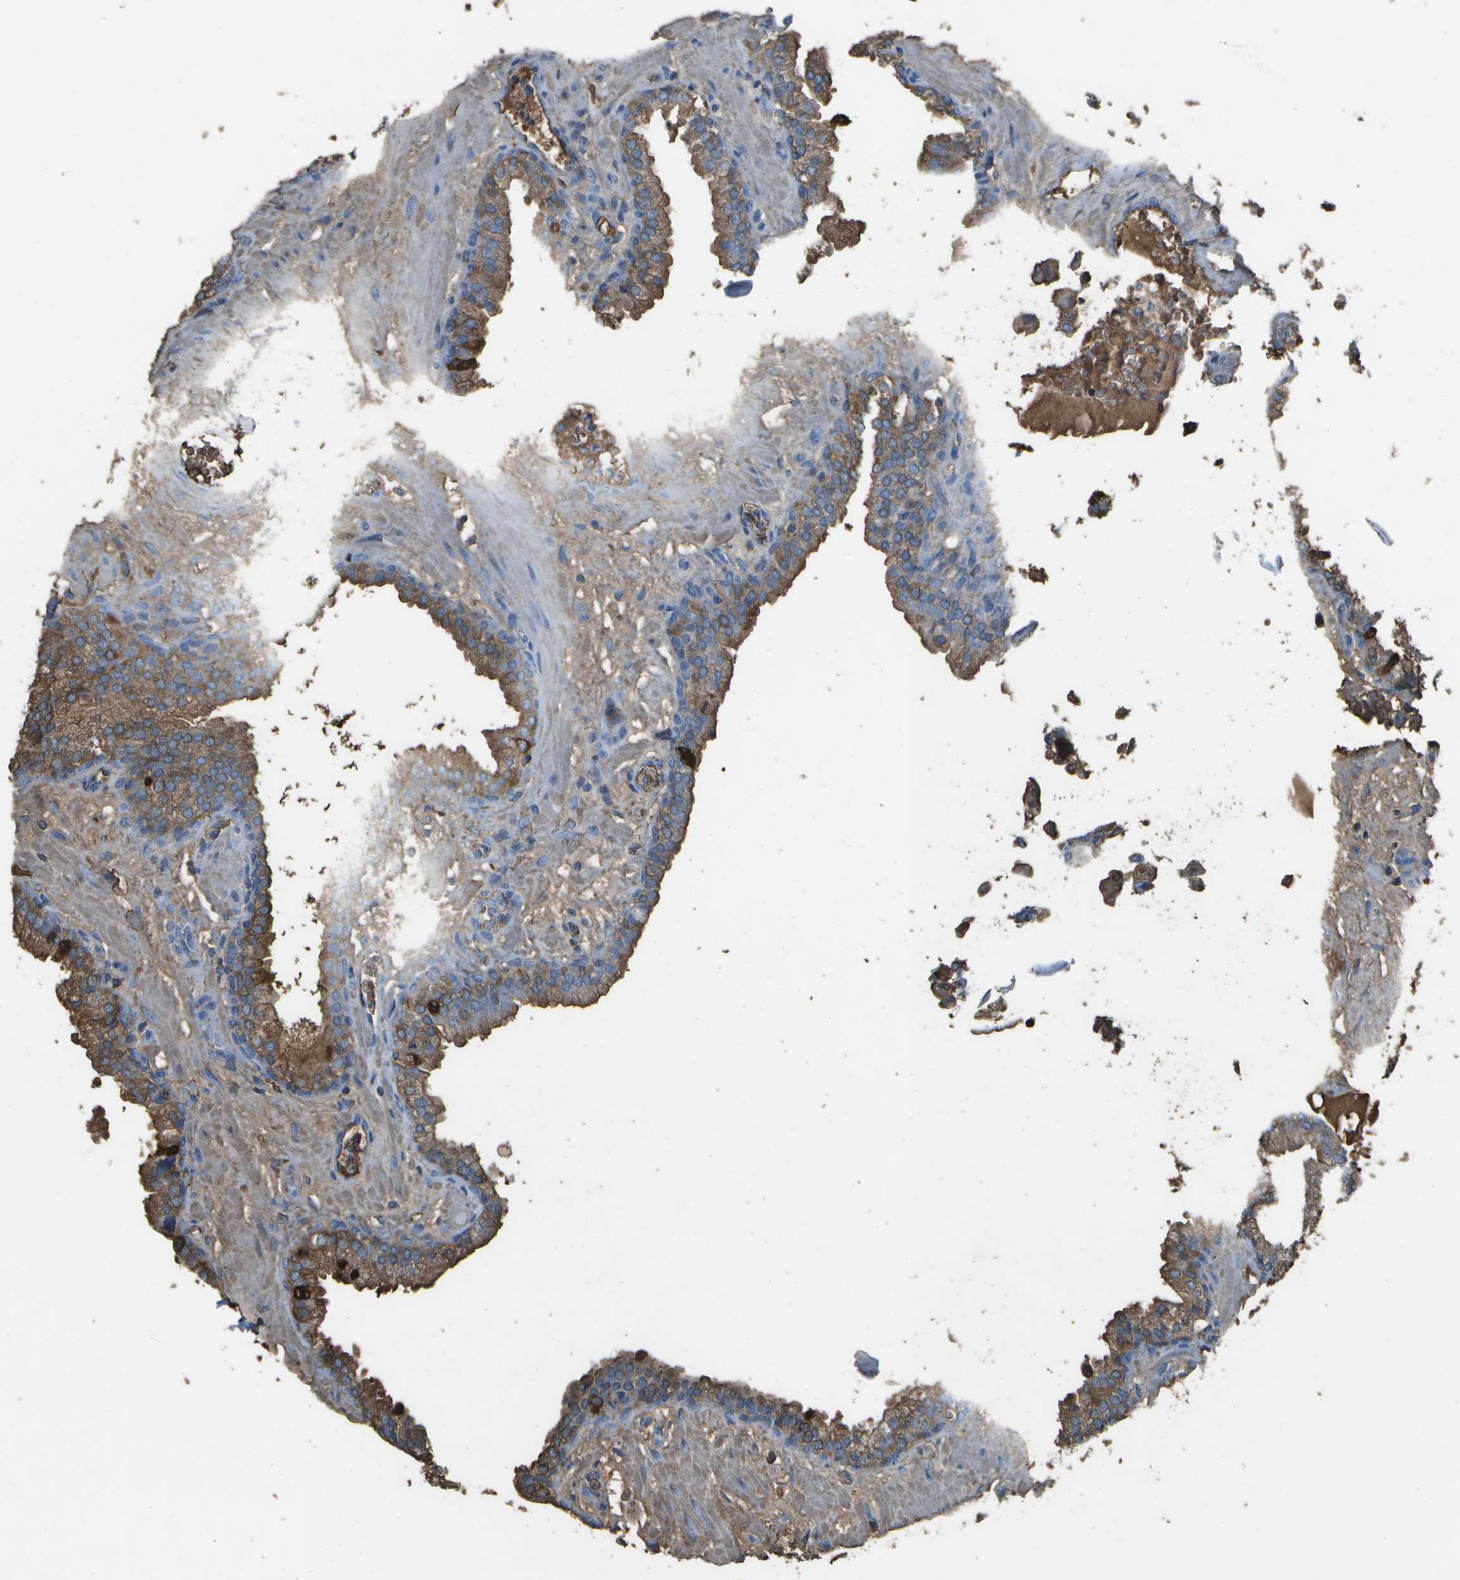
{"staining": {"intensity": "moderate", "quantity": ">75%", "location": "cytoplasmic/membranous"}, "tissue": "prostate", "cell_type": "Glandular cells", "image_type": "normal", "snomed": [{"axis": "morphology", "description": "Normal tissue, NOS"}, {"axis": "morphology", "description": "Urothelial carcinoma, Low grade"}, {"axis": "topography", "description": "Urinary bladder"}, {"axis": "topography", "description": "Prostate"}], "caption": "The micrograph displays a brown stain indicating the presence of a protein in the cytoplasmic/membranous of glandular cells in prostate. (brown staining indicates protein expression, while blue staining denotes nuclei).", "gene": "CYP4F11", "patient": {"sex": "male", "age": 60}}